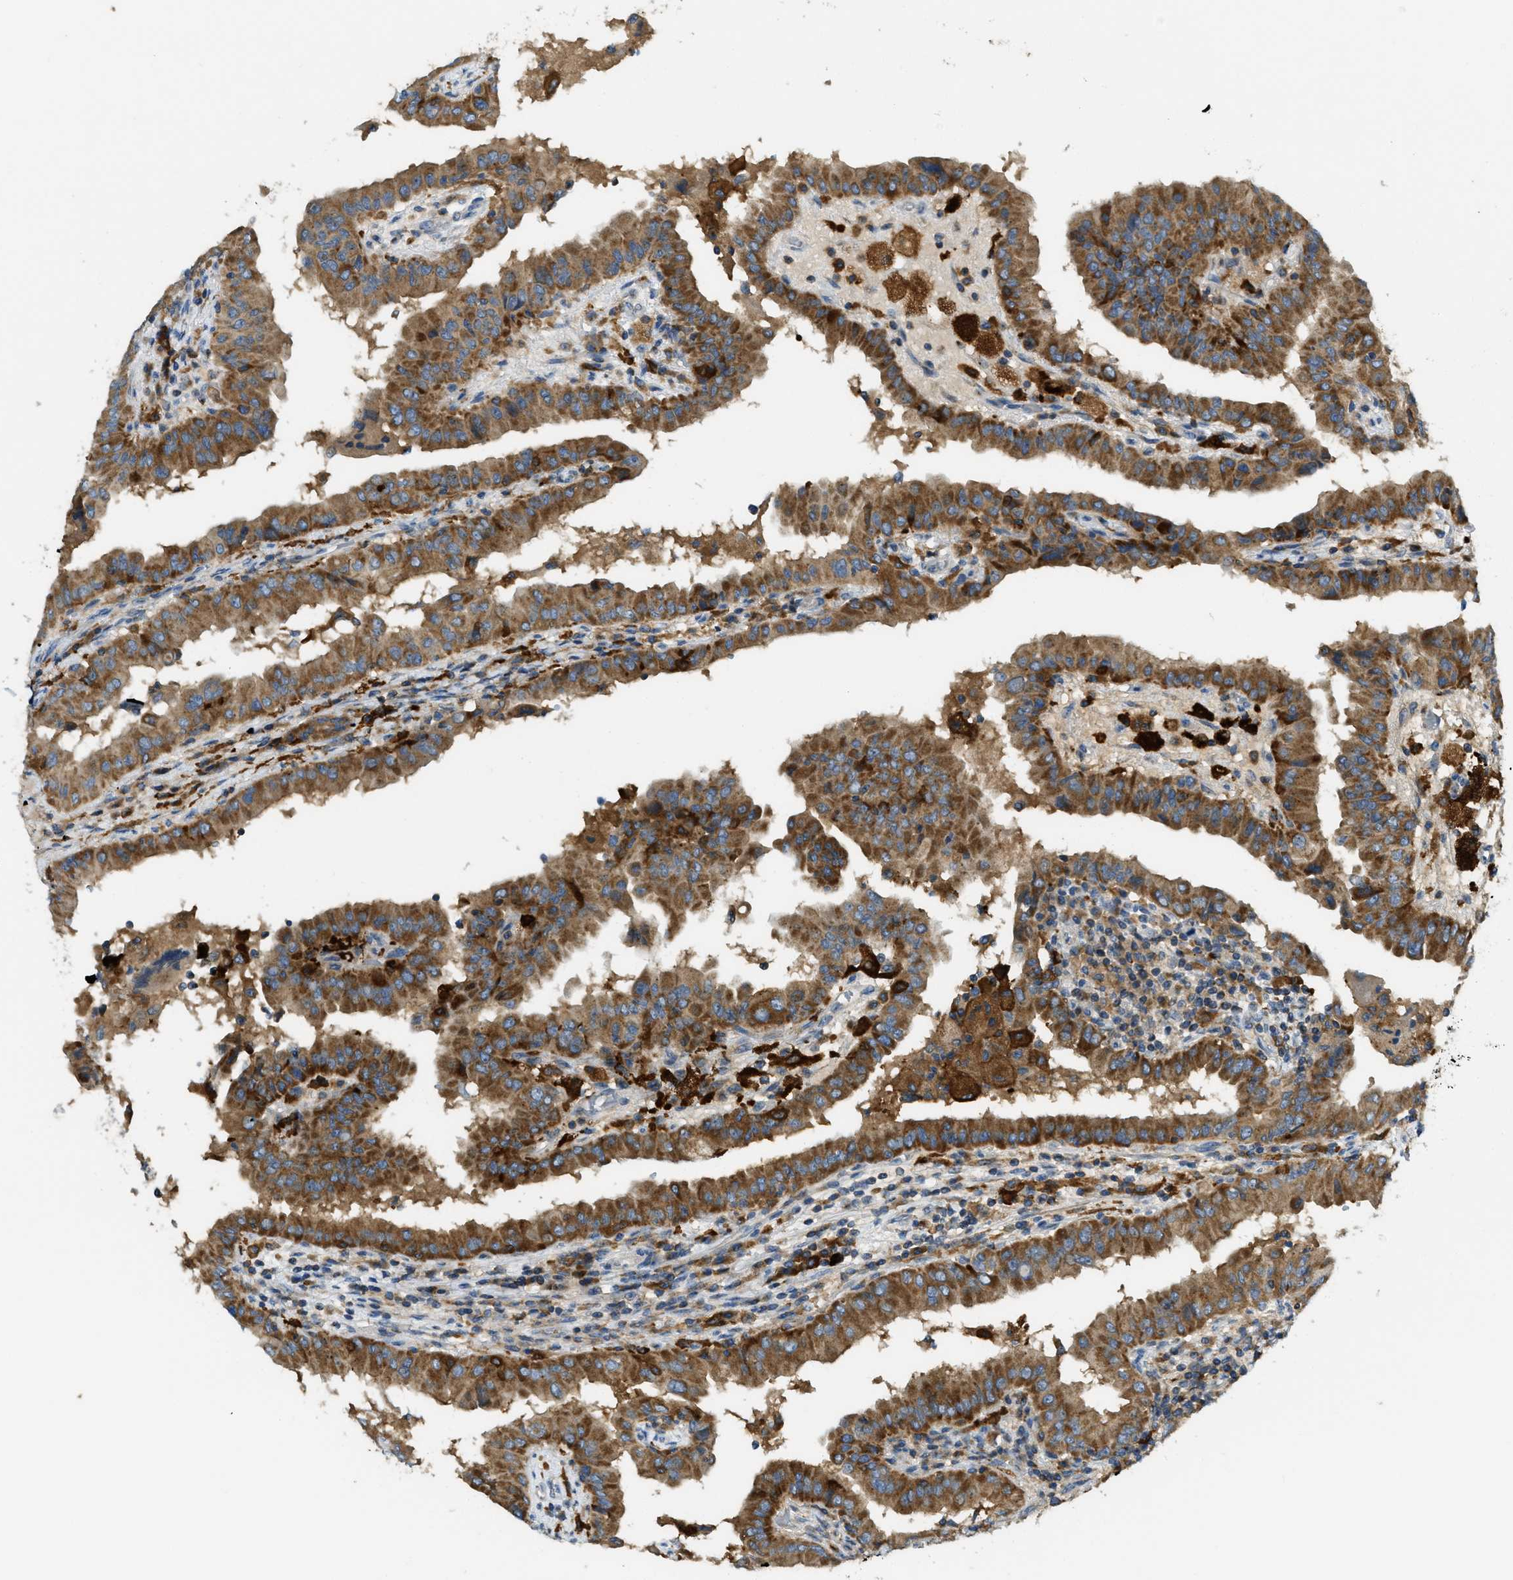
{"staining": {"intensity": "moderate", "quantity": ">75%", "location": "cytoplasmic/membranous"}, "tissue": "thyroid cancer", "cell_type": "Tumor cells", "image_type": "cancer", "snomed": [{"axis": "morphology", "description": "Papillary adenocarcinoma, NOS"}, {"axis": "topography", "description": "Thyroid gland"}], "caption": "DAB immunohistochemical staining of human thyroid cancer reveals moderate cytoplasmic/membranous protein staining in about >75% of tumor cells.", "gene": "RFFL", "patient": {"sex": "male", "age": 33}}